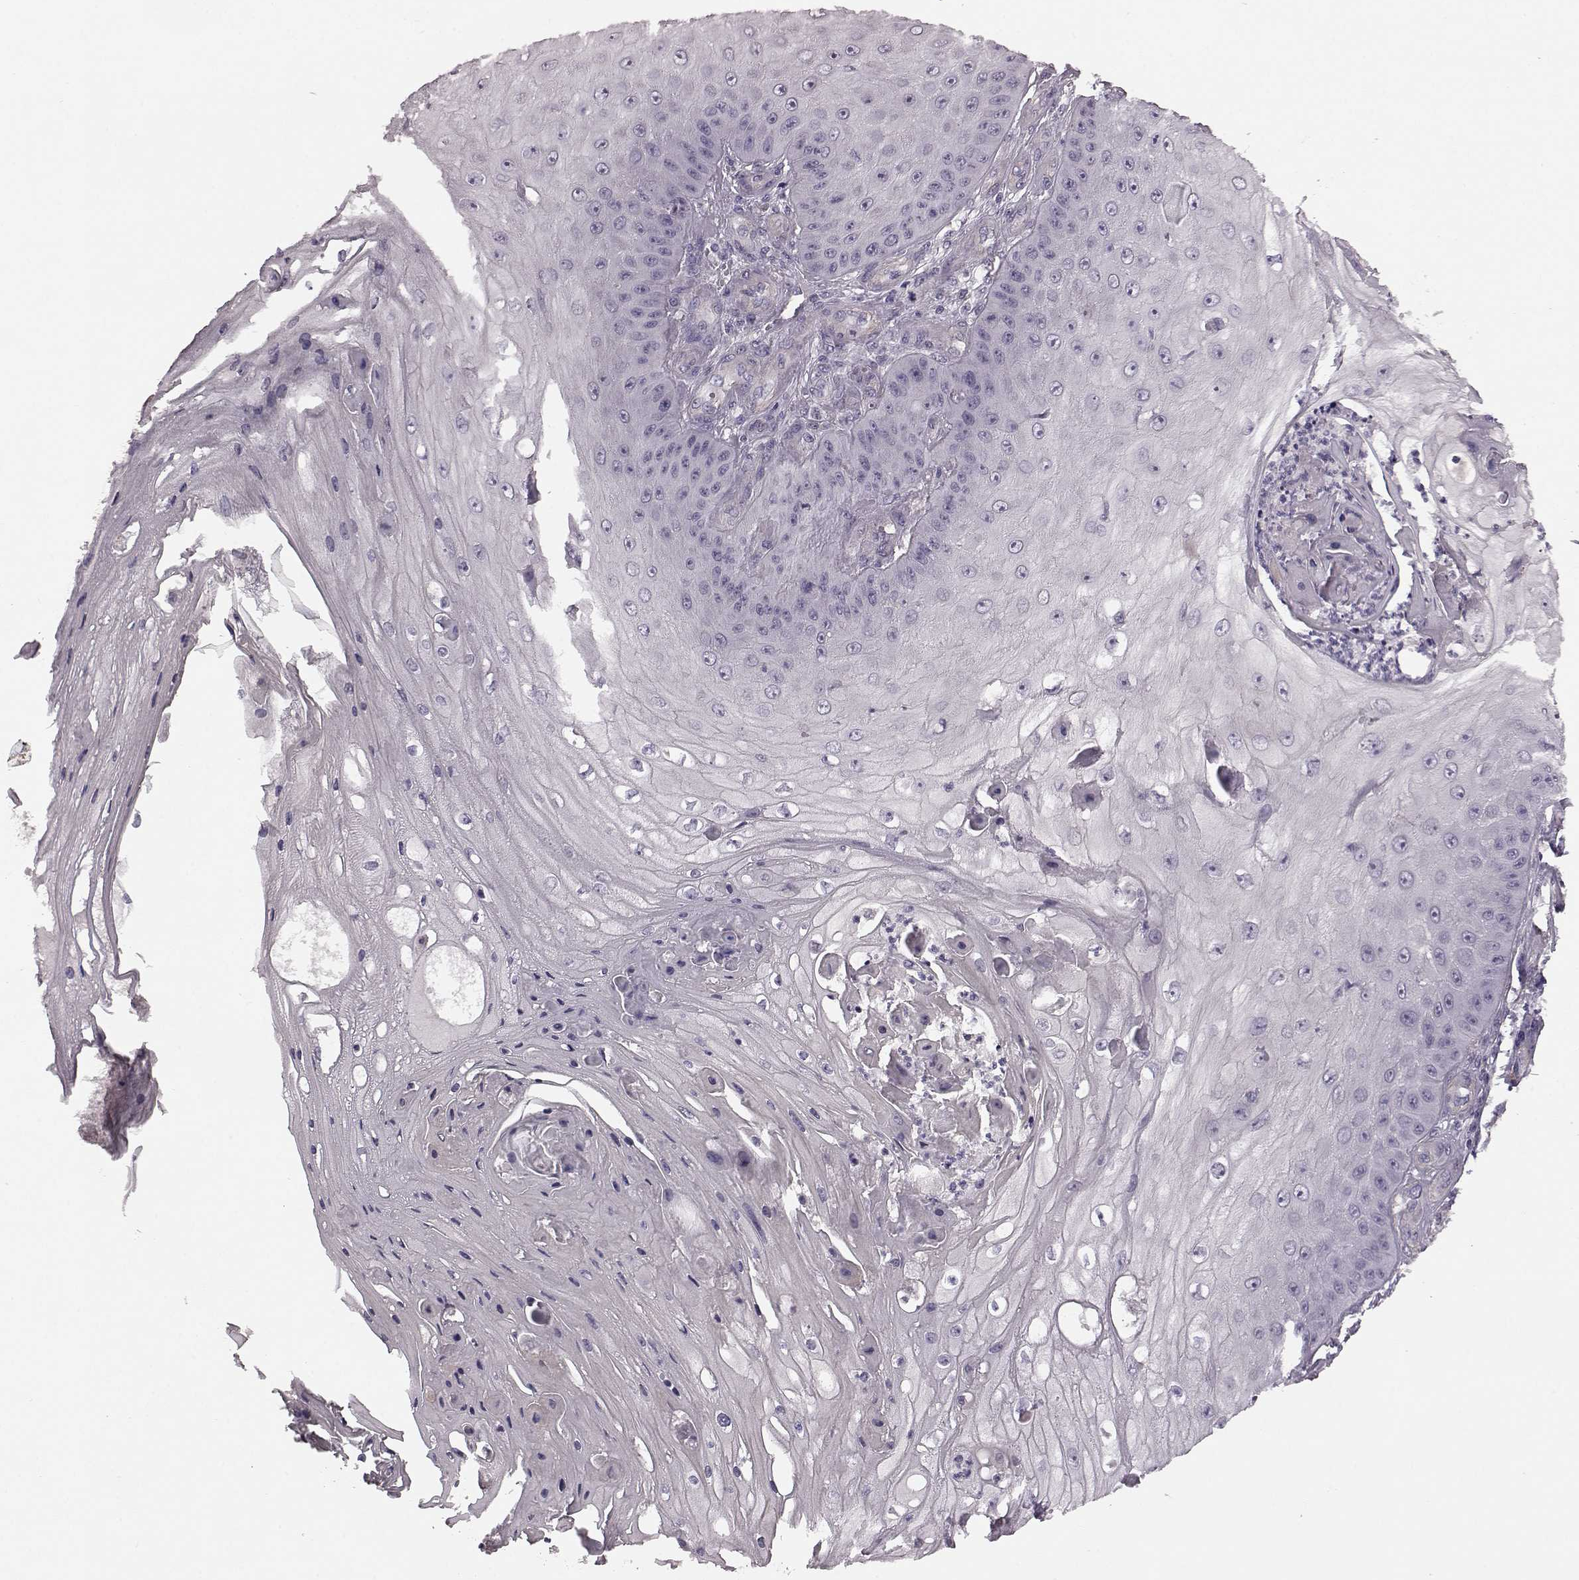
{"staining": {"intensity": "negative", "quantity": "none", "location": "none"}, "tissue": "skin cancer", "cell_type": "Tumor cells", "image_type": "cancer", "snomed": [{"axis": "morphology", "description": "Squamous cell carcinoma, NOS"}, {"axis": "topography", "description": "Skin"}], "caption": "Immunohistochemistry photomicrograph of skin squamous cell carcinoma stained for a protein (brown), which reveals no positivity in tumor cells.", "gene": "GRK1", "patient": {"sex": "male", "age": 70}}